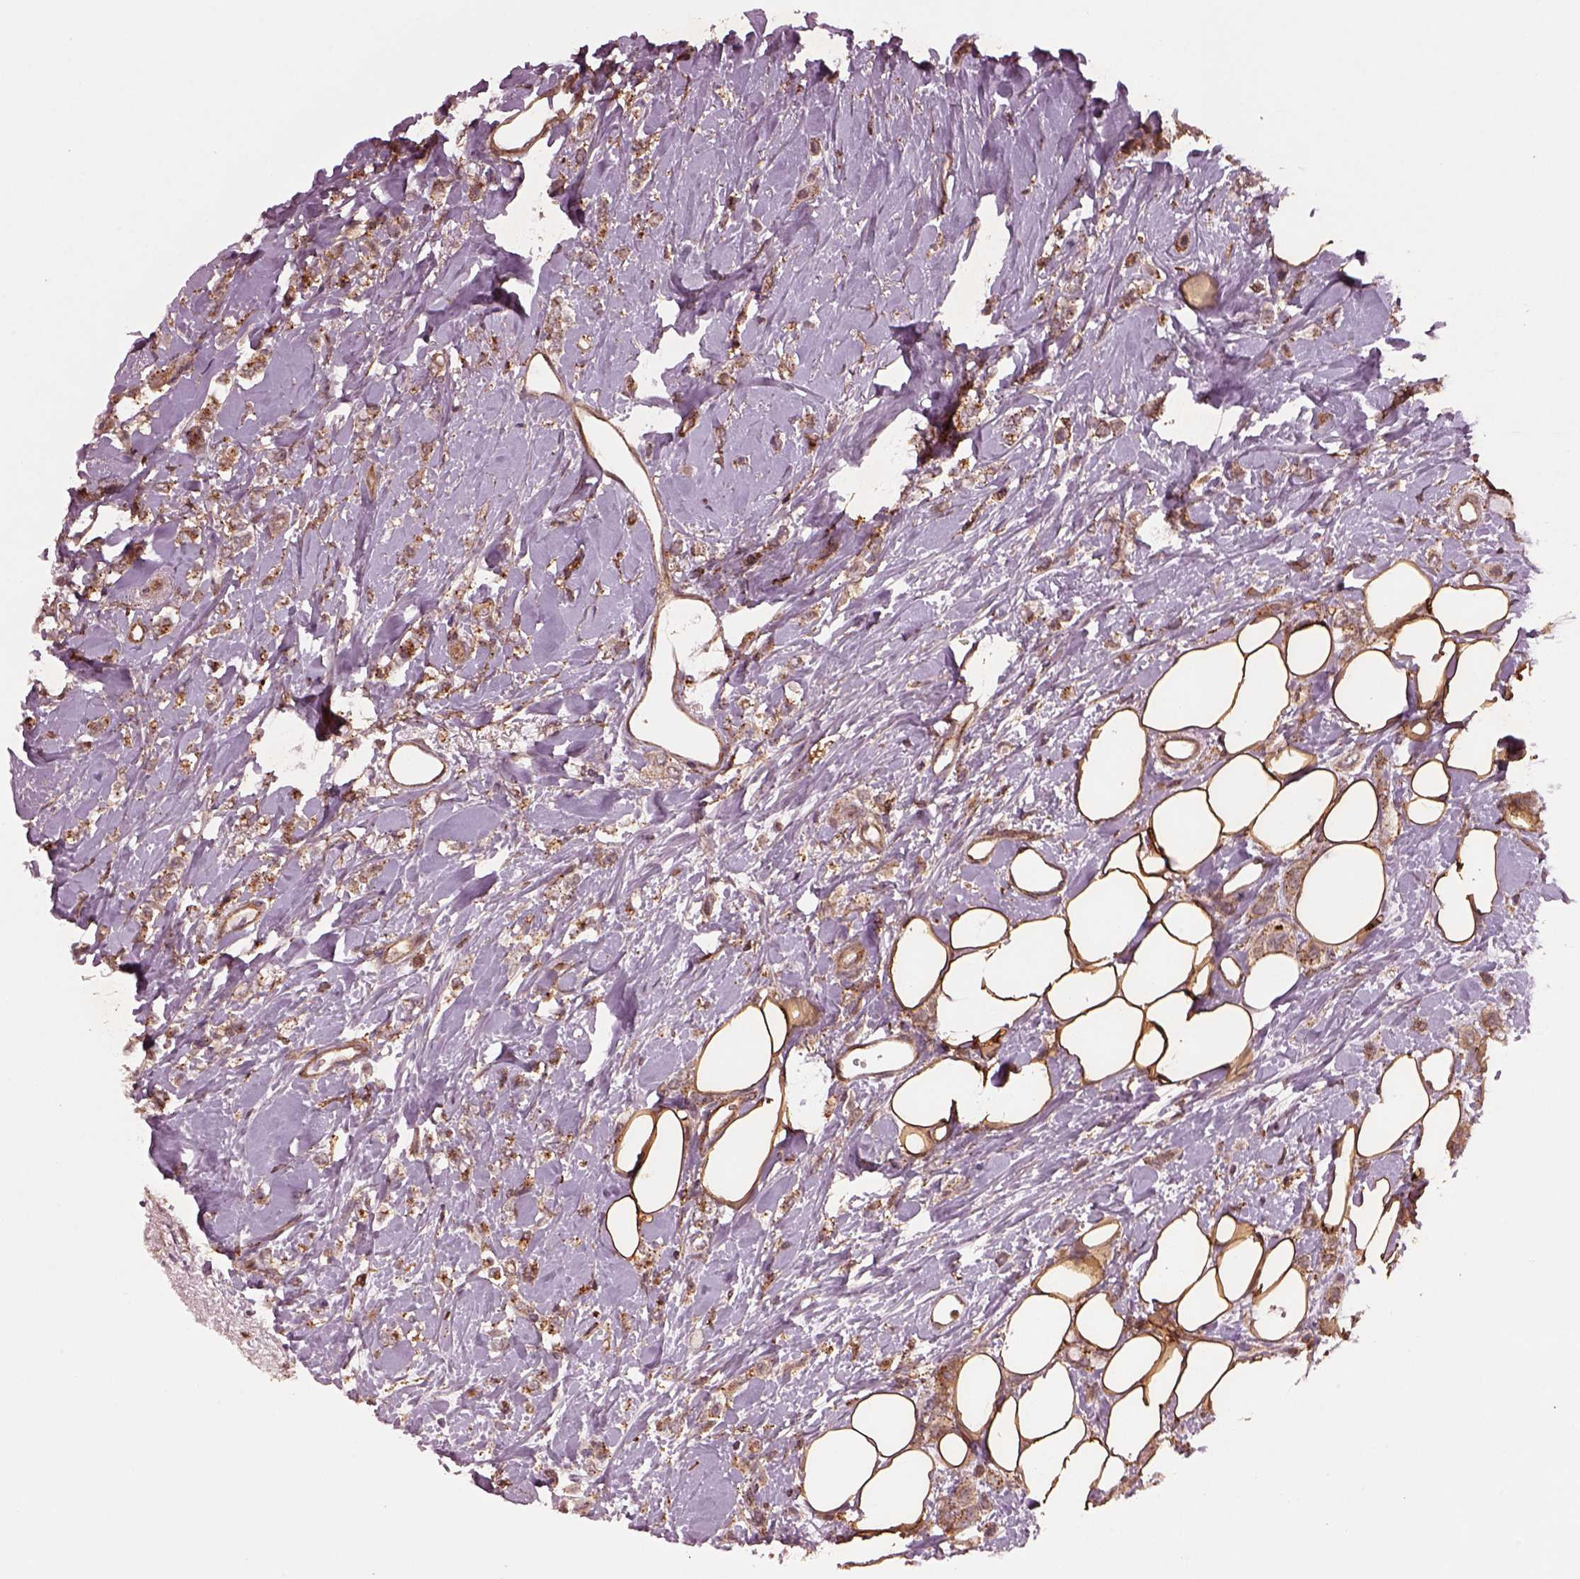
{"staining": {"intensity": "moderate", "quantity": ">75%", "location": "cytoplasmic/membranous"}, "tissue": "breast cancer", "cell_type": "Tumor cells", "image_type": "cancer", "snomed": [{"axis": "morphology", "description": "Lobular carcinoma"}, {"axis": "topography", "description": "Breast"}], "caption": "Lobular carcinoma (breast) stained with a brown dye exhibits moderate cytoplasmic/membranous positive staining in about >75% of tumor cells.", "gene": "WASHC2A", "patient": {"sex": "female", "age": 66}}